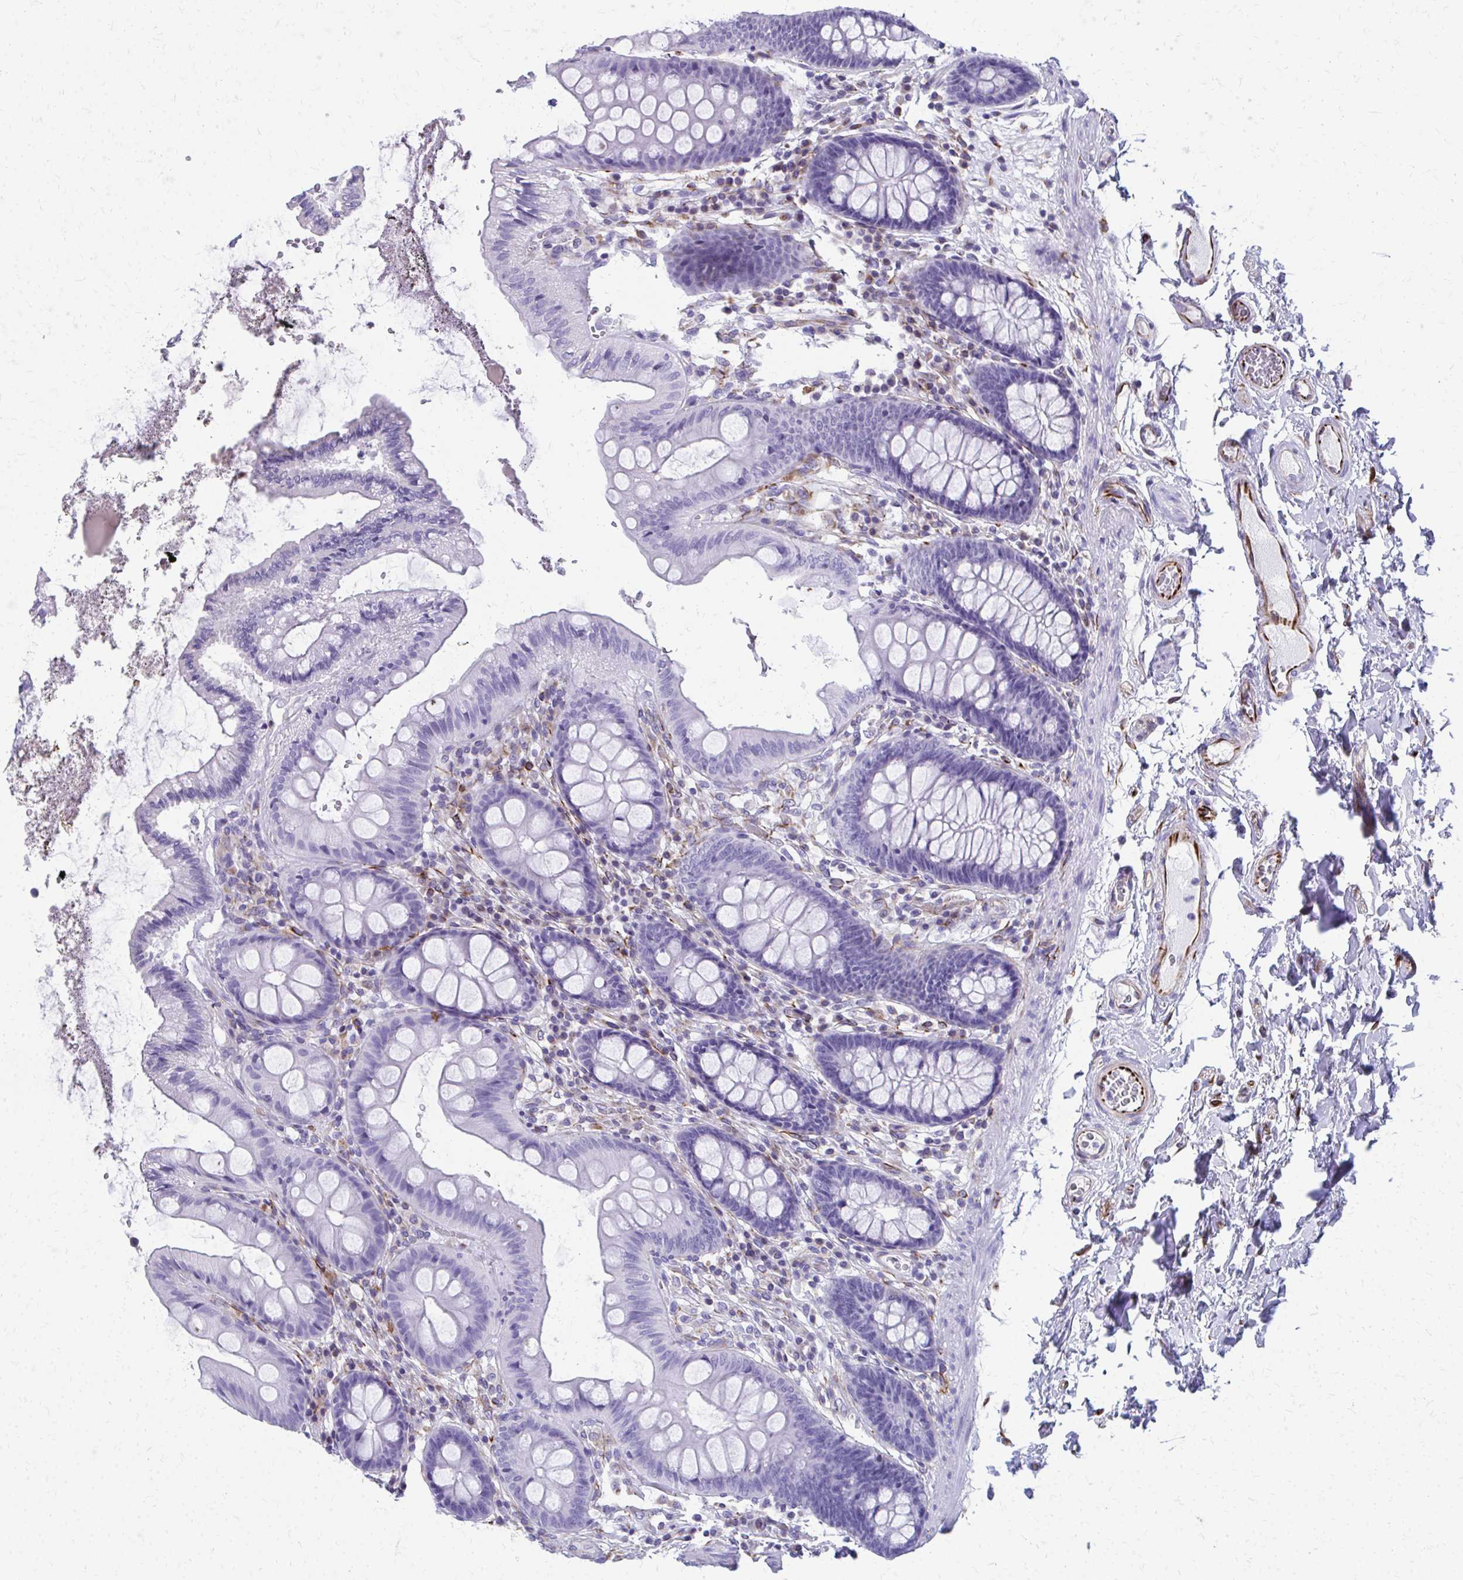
{"staining": {"intensity": "strong", "quantity": ">75%", "location": "cytoplasmic/membranous"}, "tissue": "colon", "cell_type": "Endothelial cells", "image_type": "normal", "snomed": [{"axis": "morphology", "description": "Normal tissue, NOS"}, {"axis": "topography", "description": "Colon"}], "caption": "Benign colon demonstrates strong cytoplasmic/membranous expression in approximately >75% of endothelial cells The protein is shown in brown color, while the nuclei are stained blue..", "gene": "TRIM6", "patient": {"sex": "male", "age": 84}}